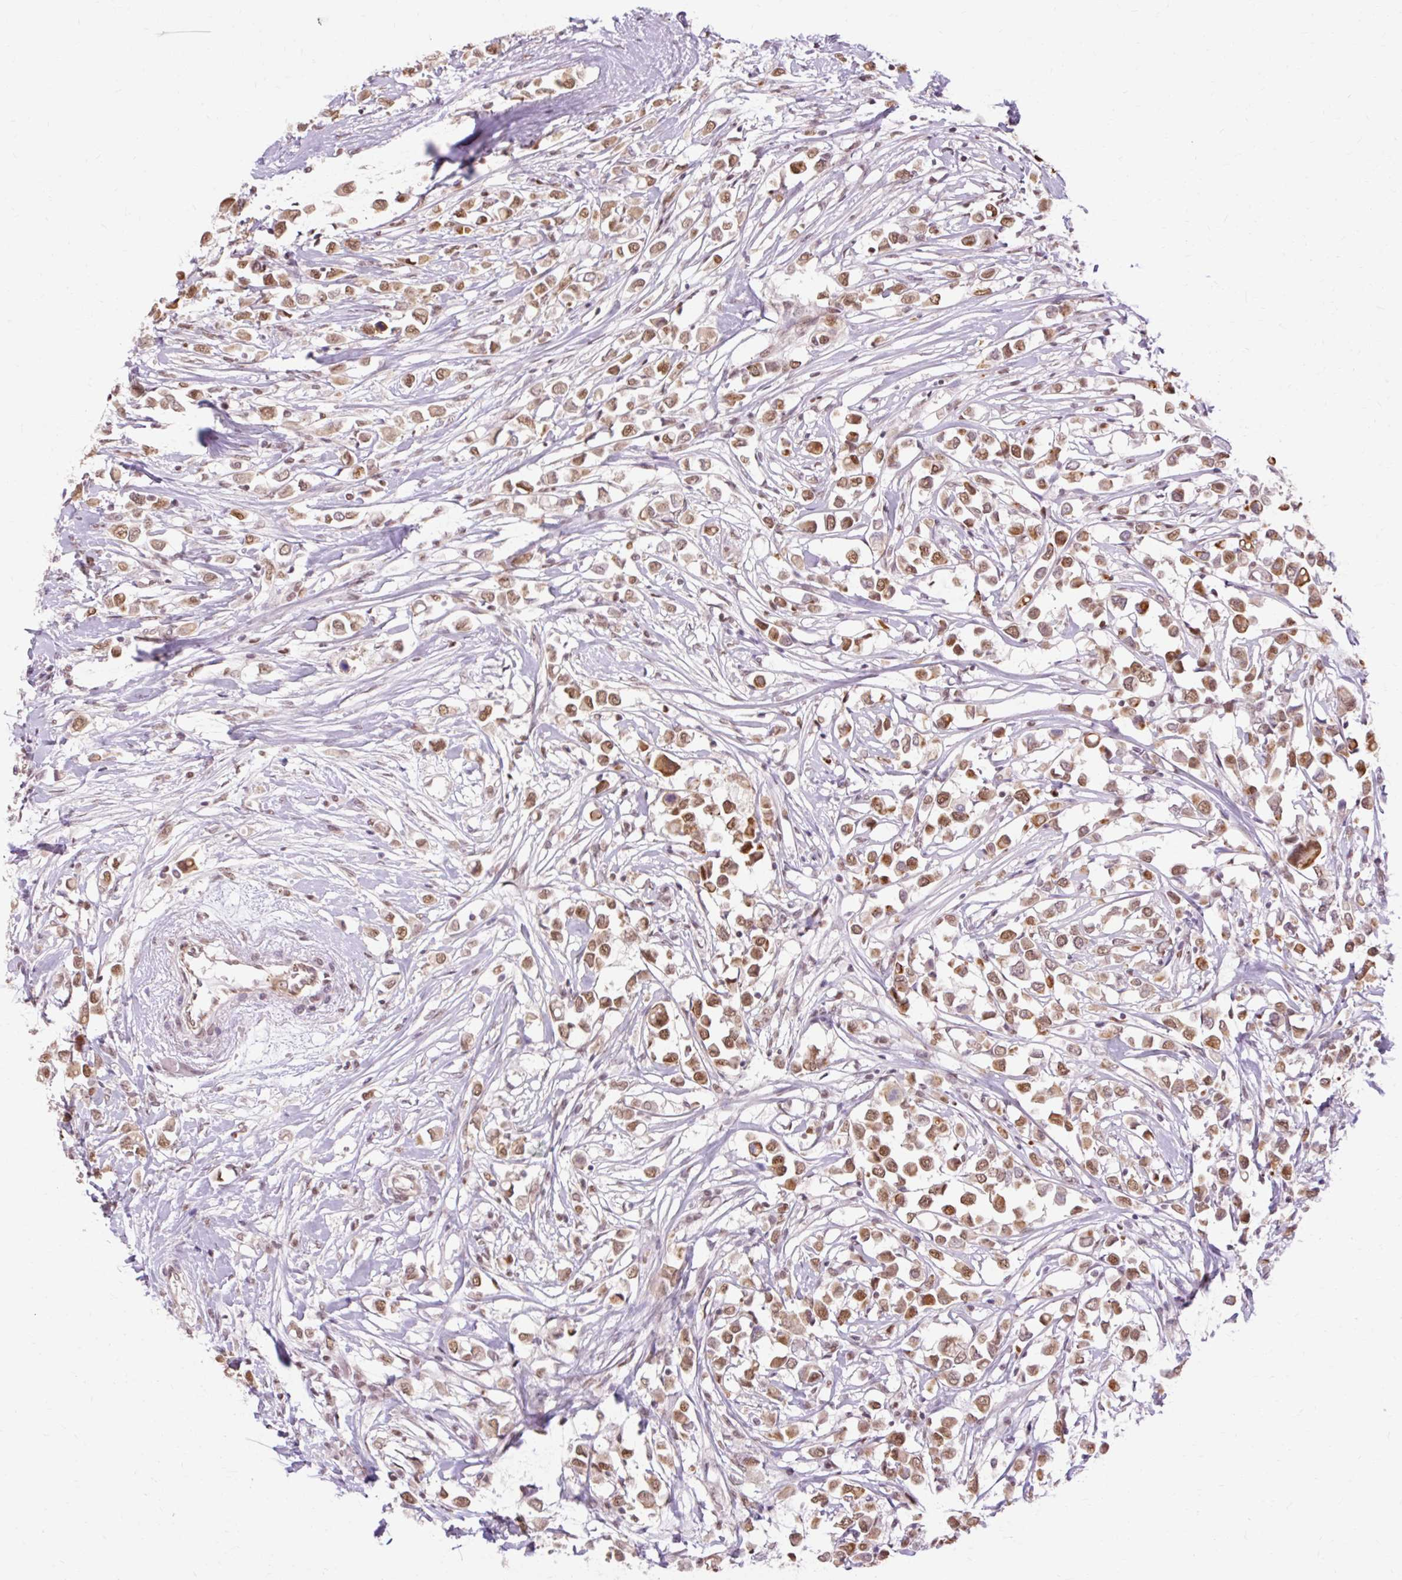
{"staining": {"intensity": "moderate", "quantity": ">75%", "location": "nuclear"}, "tissue": "breast cancer", "cell_type": "Tumor cells", "image_type": "cancer", "snomed": [{"axis": "morphology", "description": "Duct carcinoma"}, {"axis": "topography", "description": "Breast"}], "caption": "Brown immunohistochemical staining in human breast cancer (invasive ductal carcinoma) reveals moderate nuclear staining in about >75% of tumor cells.", "gene": "NPIPB12", "patient": {"sex": "female", "age": 61}}